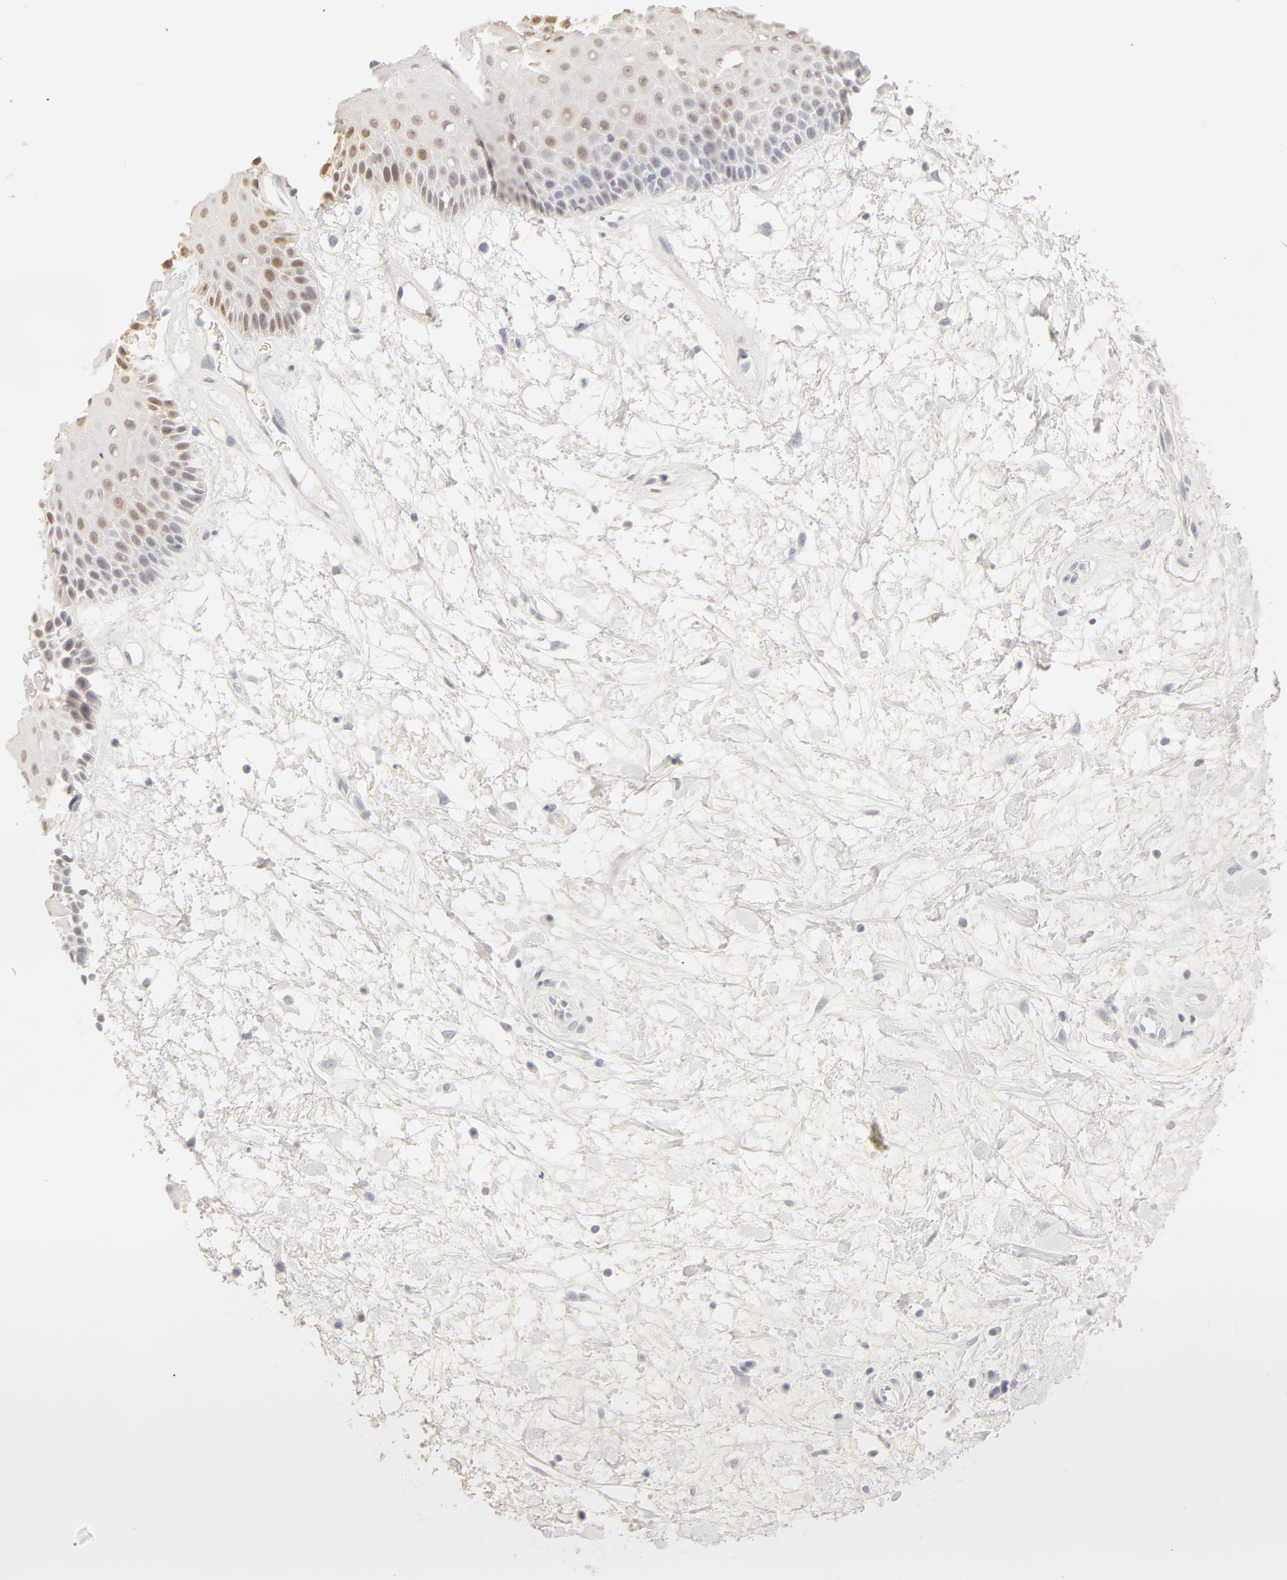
{"staining": {"intensity": "moderate", "quantity": "25%-75%", "location": "cytoplasmic/membranous,nuclear"}, "tissue": "oral mucosa", "cell_type": "Squamous epithelial cells", "image_type": "normal", "snomed": [{"axis": "morphology", "description": "Normal tissue, NOS"}, {"axis": "topography", "description": "Oral tissue"}], "caption": "The image exhibits immunohistochemical staining of normal oral mucosa. There is moderate cytoplasmic/membranous,nuclear expression is appreciated in approximately 25%-75% of squamous epithelial cells.", "gene": "LGALS7B", "patient": {"sex": "female", "age": 79}}